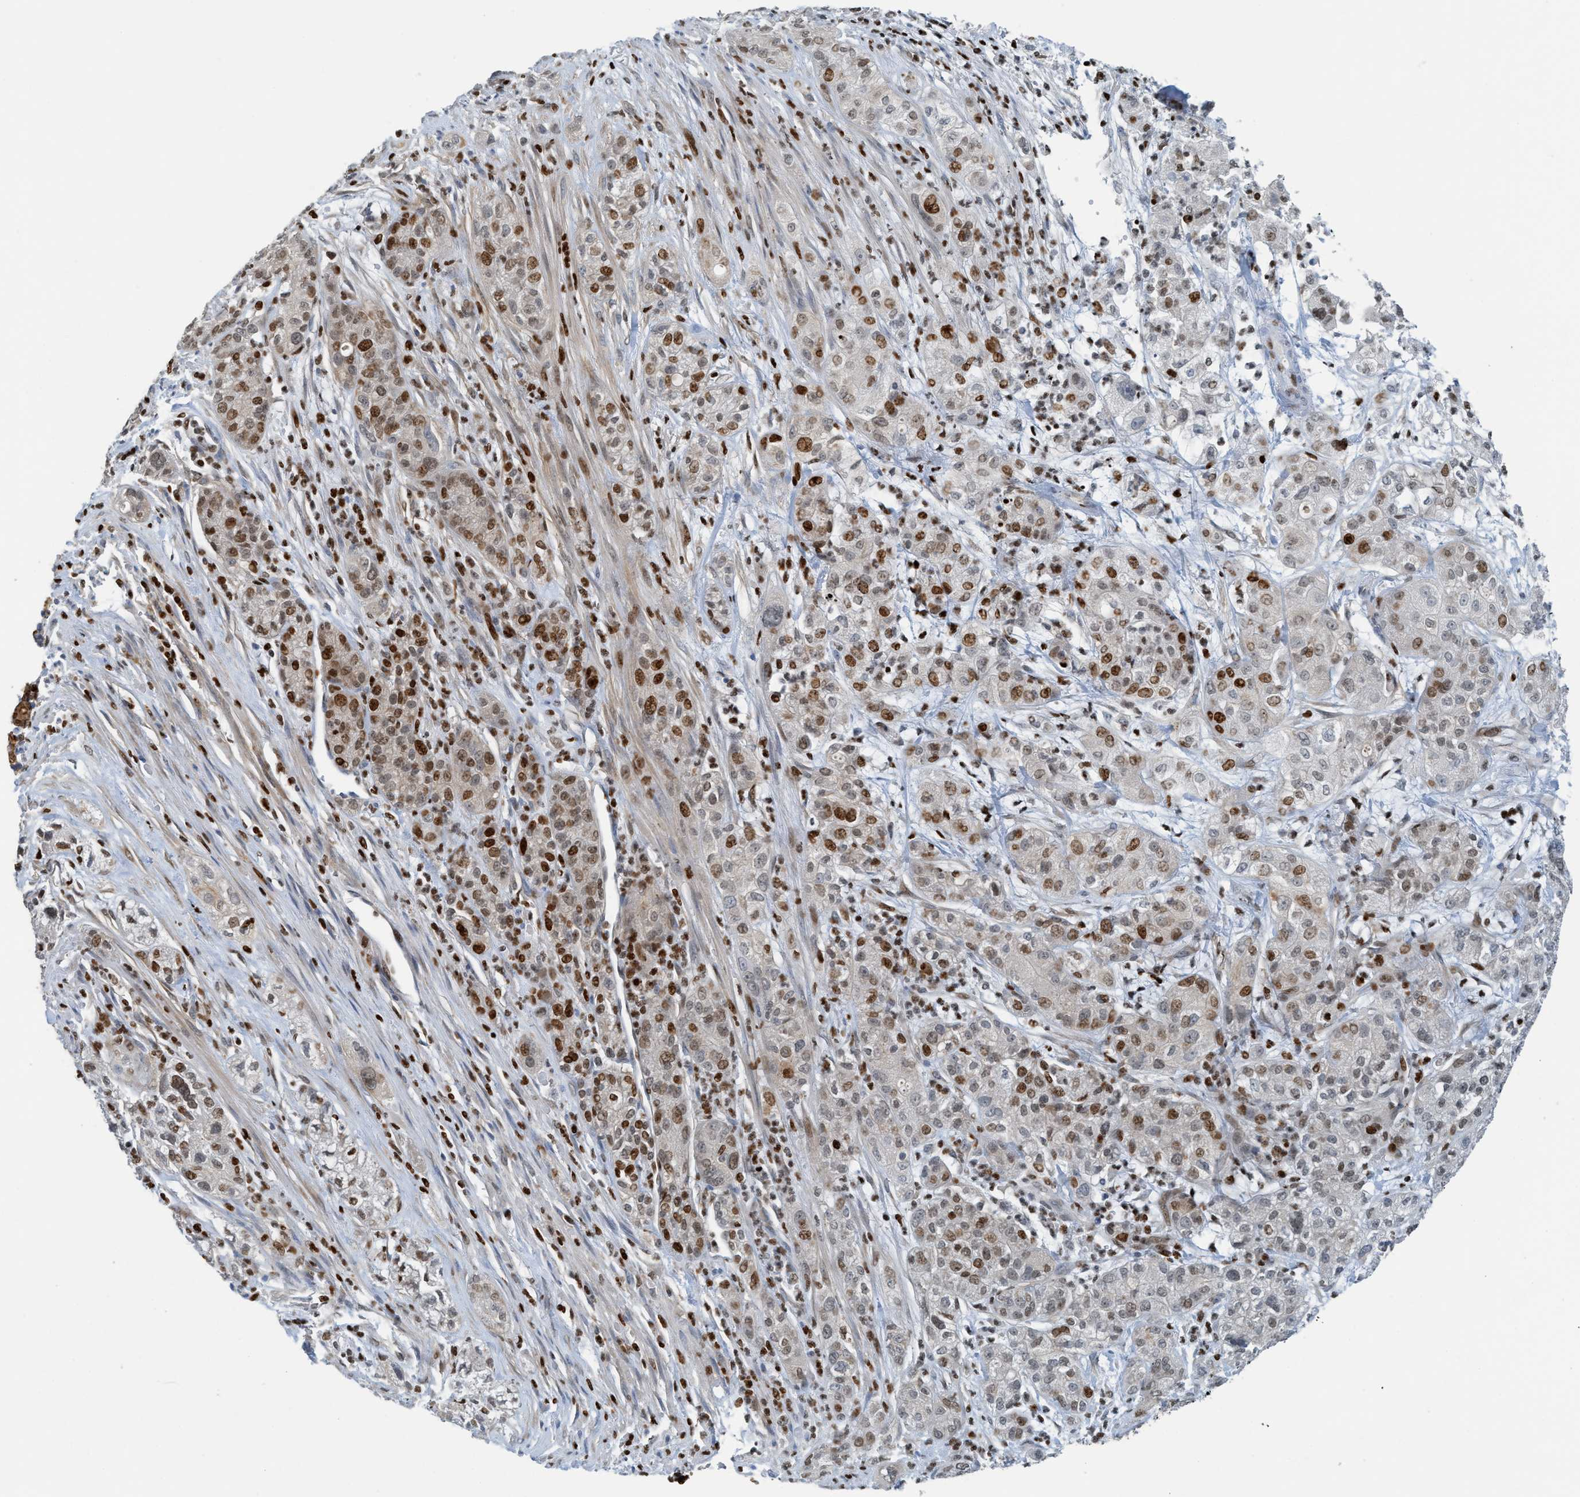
{"staining": {"intensity": "moderate", "quantity": "25%-75%", "location": "nuclear"}, "tissue": "pancreatic cancer", "cell_type": "Tumor cells", "image_type": "cancer", "snomed": [{"axis": "morphology", "description": "Adenocarcinoma, NOS"}, {"axis": "topography", "description": "Pancreas"}], "caption": "A photomicrograph of human pancreatic adenocarcinoma stained for a protein displays moderate nuclear brown staining in tumor cells. Nuclei are stained in blue.", "gene": "SH3D19", "patient": {"sex": "female", "age": 78}}